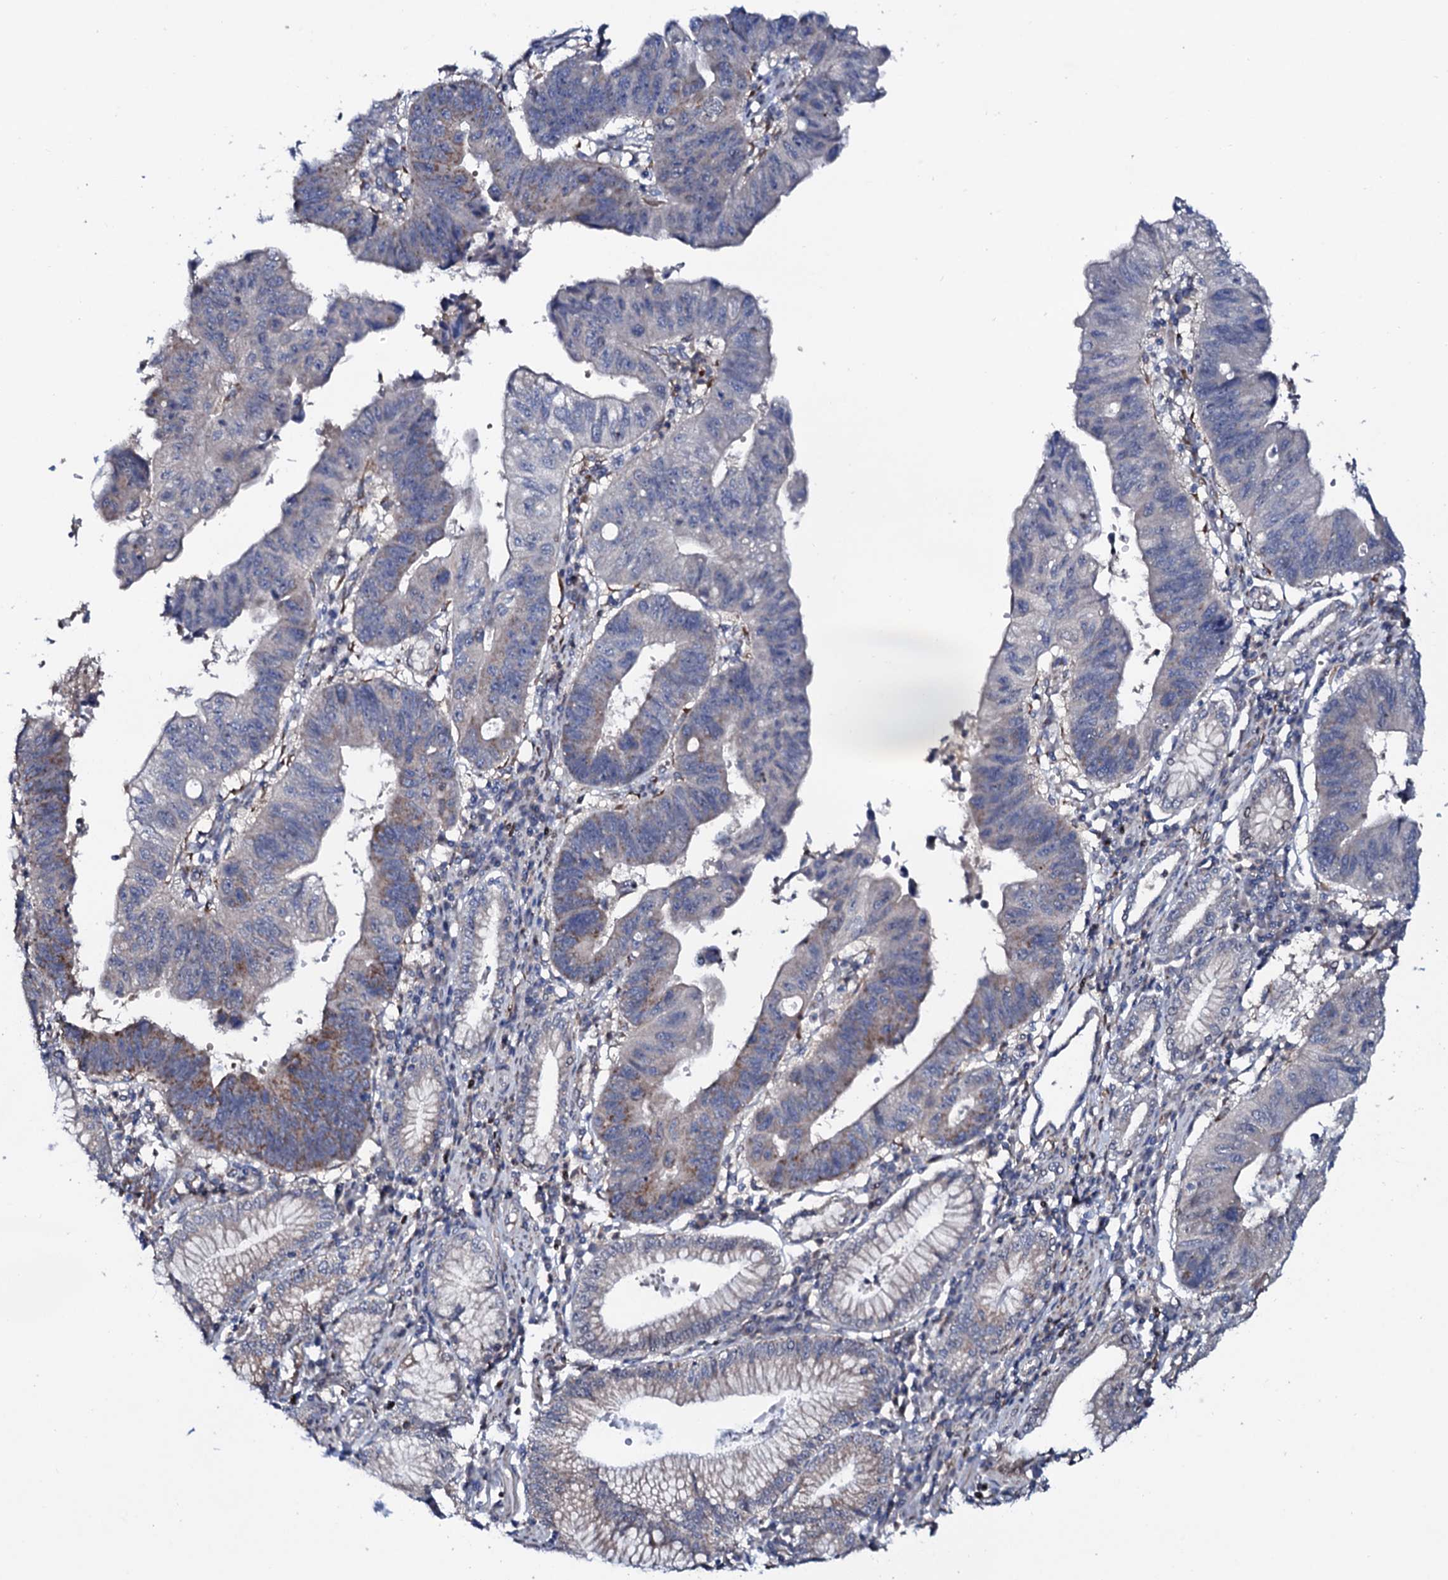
{"staining": {"intensity": "moderate", "quantity": "25%-75%", "location": "cytoplasmic/membranous"}, "tissue": "stomach cancer", "cell_type": "Tumor cells", "image_type": "cancer", "snomed": [{"axis": "morphology", "description": "Adenocarcinoma, NOS"}, {"axis": "topography", "description": "Stomach"}], "caption": "A histopathology image showing moderate cytoplasmic/membranous staining in about 25%-75% of tumor cells in stomach adenocarcinoma, as visualized by brown immunohistochemical staining.", "gene": "PPP1R3D", "patient": {"sex": "male", "age": 59}}